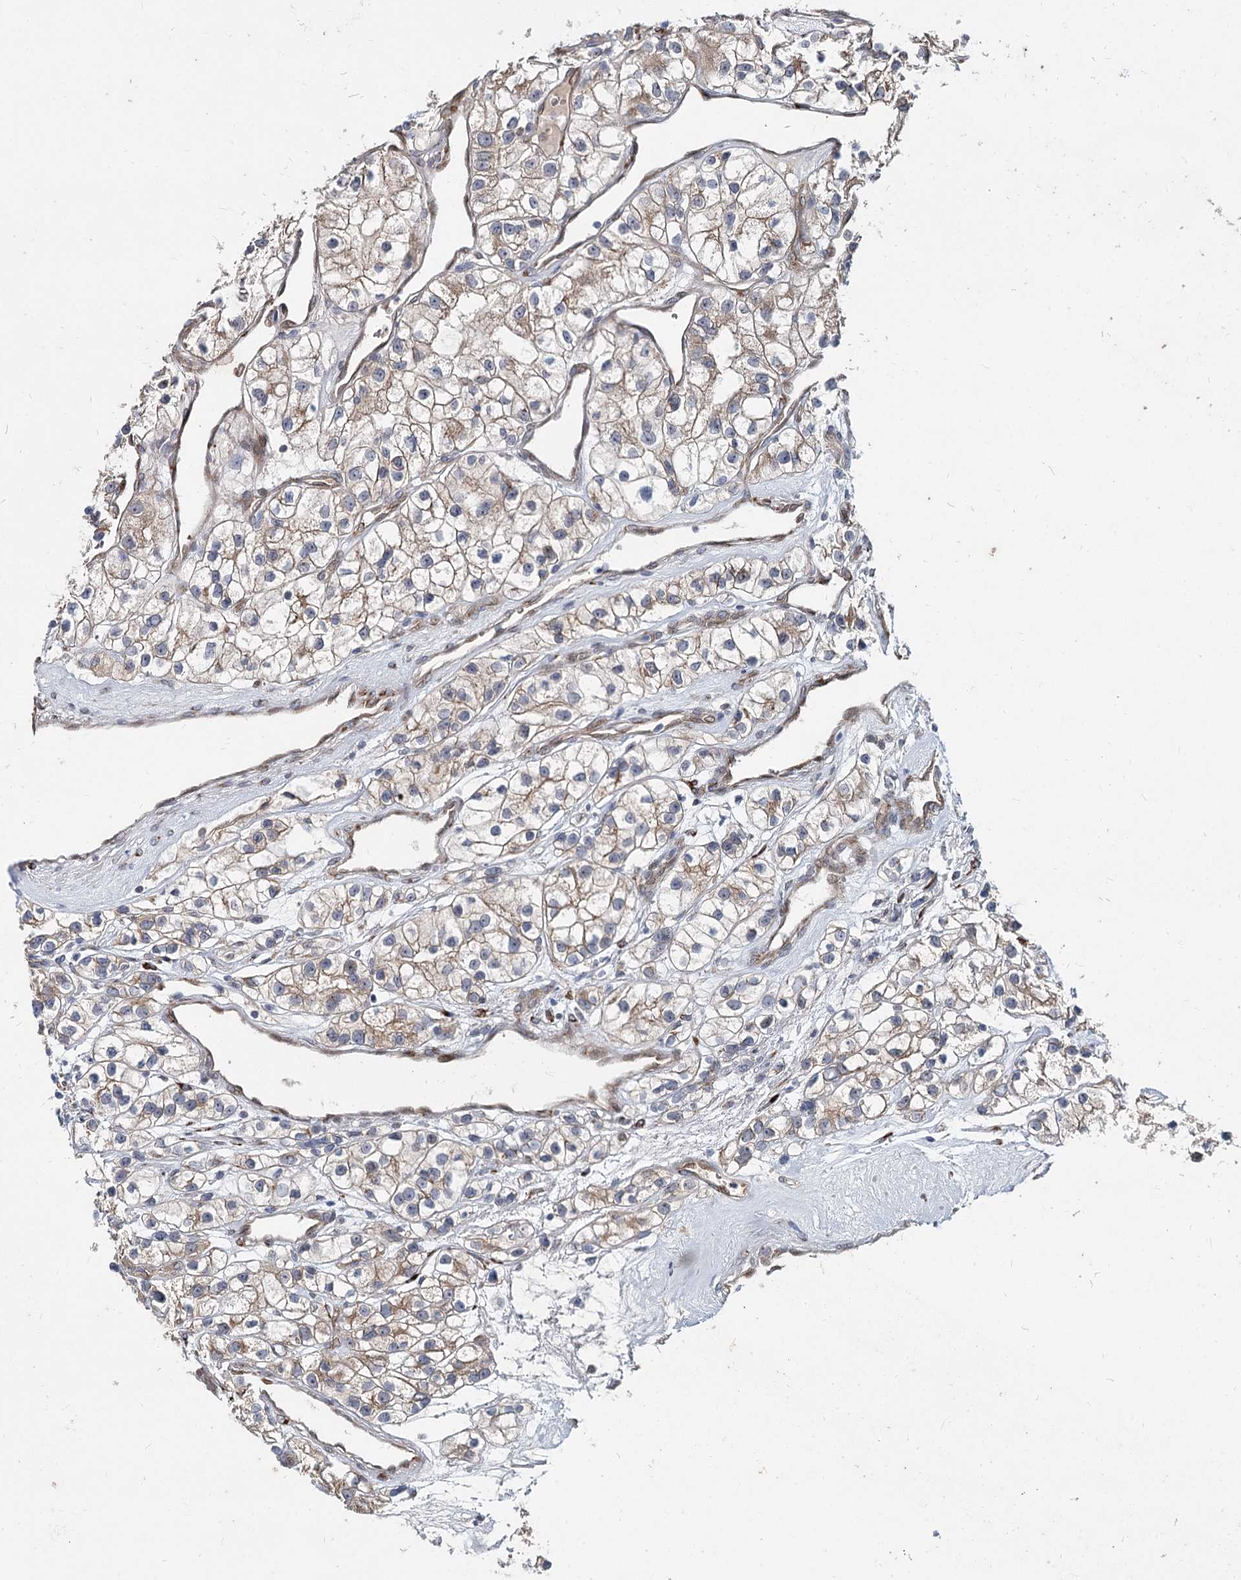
{"staining": {"intensity": "weak", "quantity": "25%-75%", "location": "cytoplasmic/membranous"}, "tissue": "renal cancer", "cell_type": "Tumor cells", "image_type": "cancer", "snomed": [{"axis": "morphology", "description": "Adenocarcinoma, NOS"}, {"axis": "topography", "description": "Kidney"}], "caption": "This histopathology image exhibits immunohistochemistry (IHC) staining of human renal adenocarcinoma, with low weak cytoplasmic/membranous expression in approximately 25%-75% of tumor cells.", "gene": "SPART", "patient": {"sex": "female", "age": 57}}